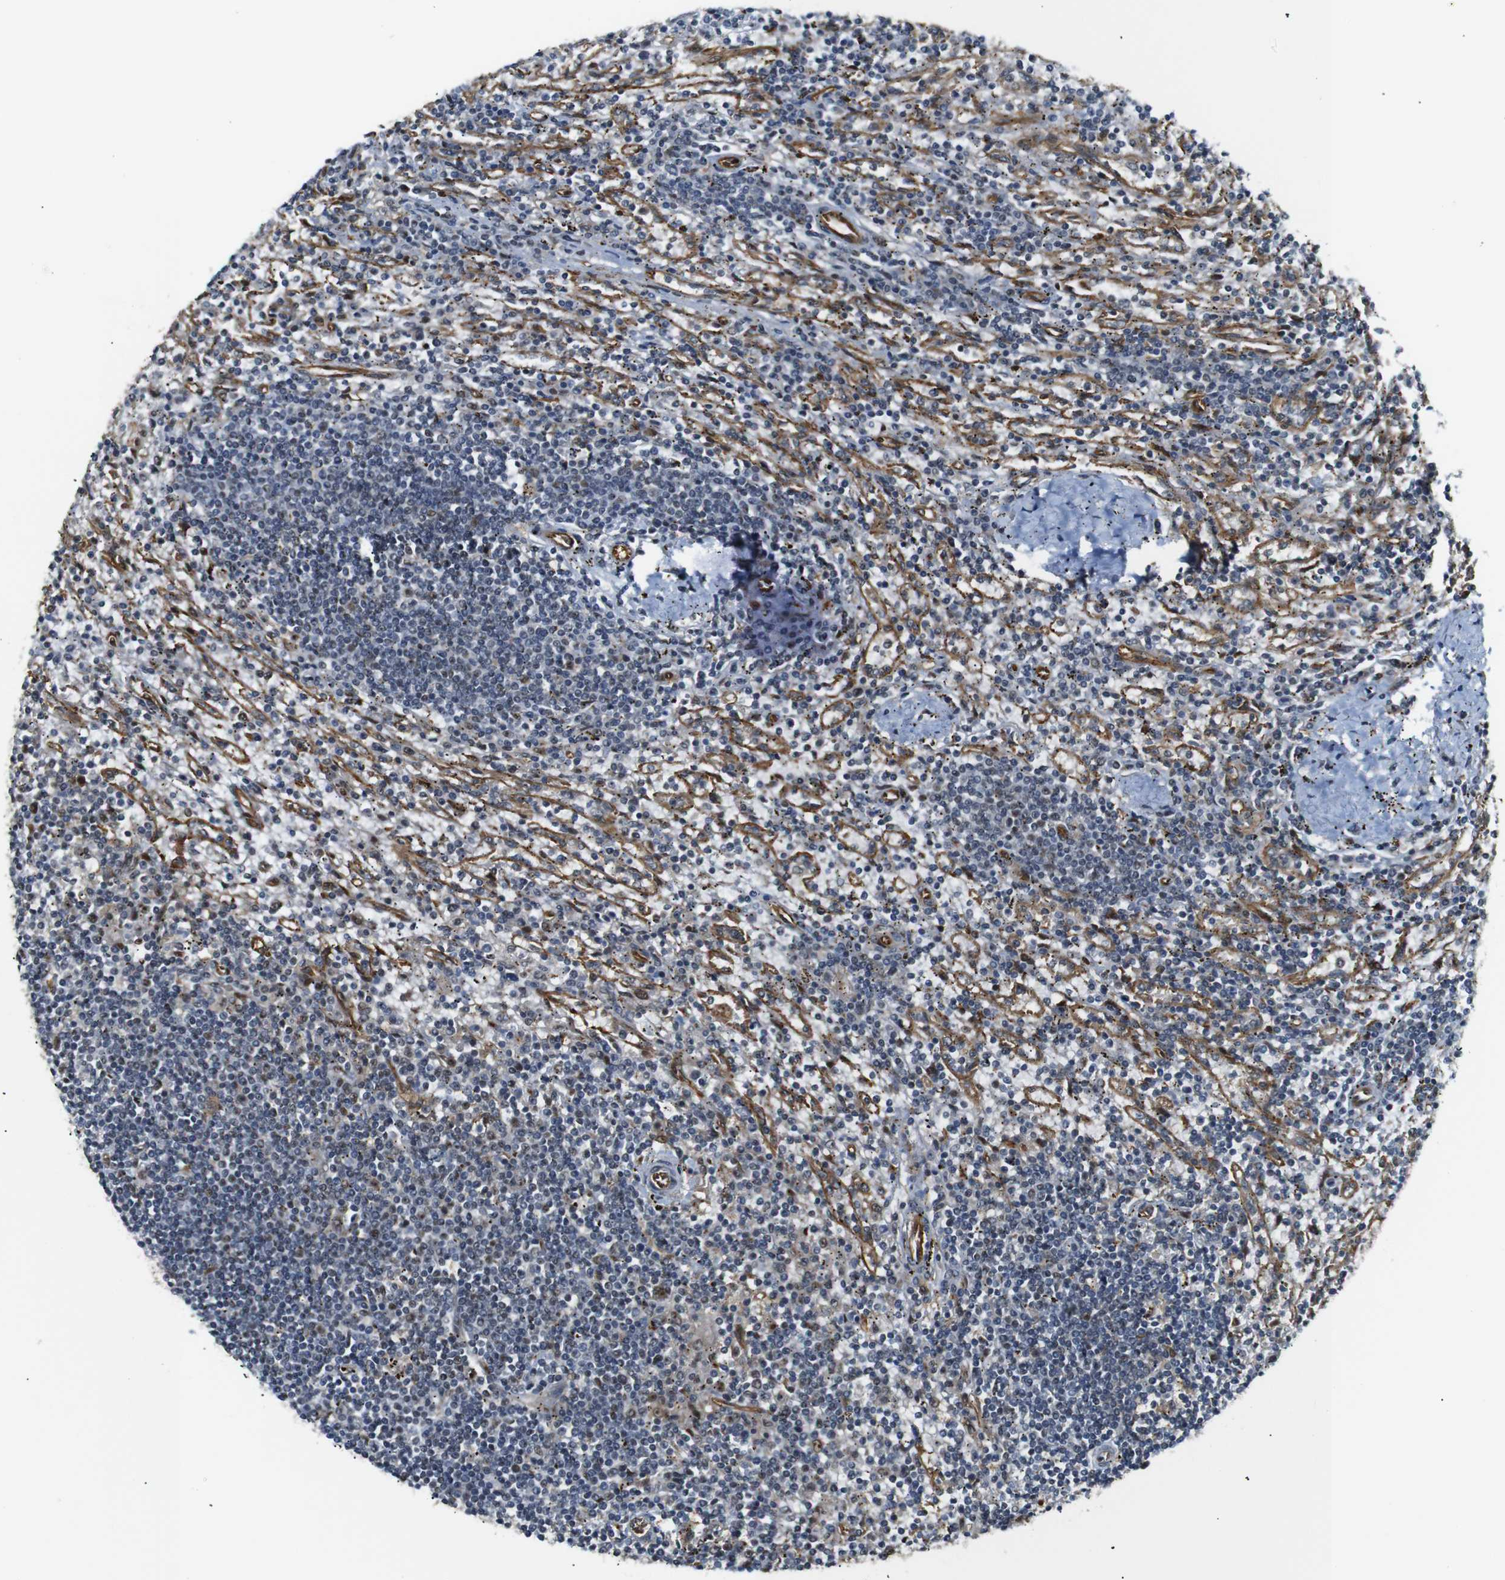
{"staining": {"intensity": "weak", "quantity": "25%-75%", "location": "nuclear"}, "tissue": "lymphoma", "cell_type": "Tumor cells", "image_type": "cancer", "snomed": [{"axis": "morphology", "description": "Malignant lymphoma, non-Hodgkin's type, Low grade"}, {"axis": "topography", "description": "Spleen"}], "caption": "The image displays immunohistochemical staining of lymphoma. There is weak nuclear staining is present in approximately 25%-75% of tumor cells. (IHC, brightfield microscopy, high magnification).", "gene": "PARN", "patient": {"sex": "male", "age": 76}}